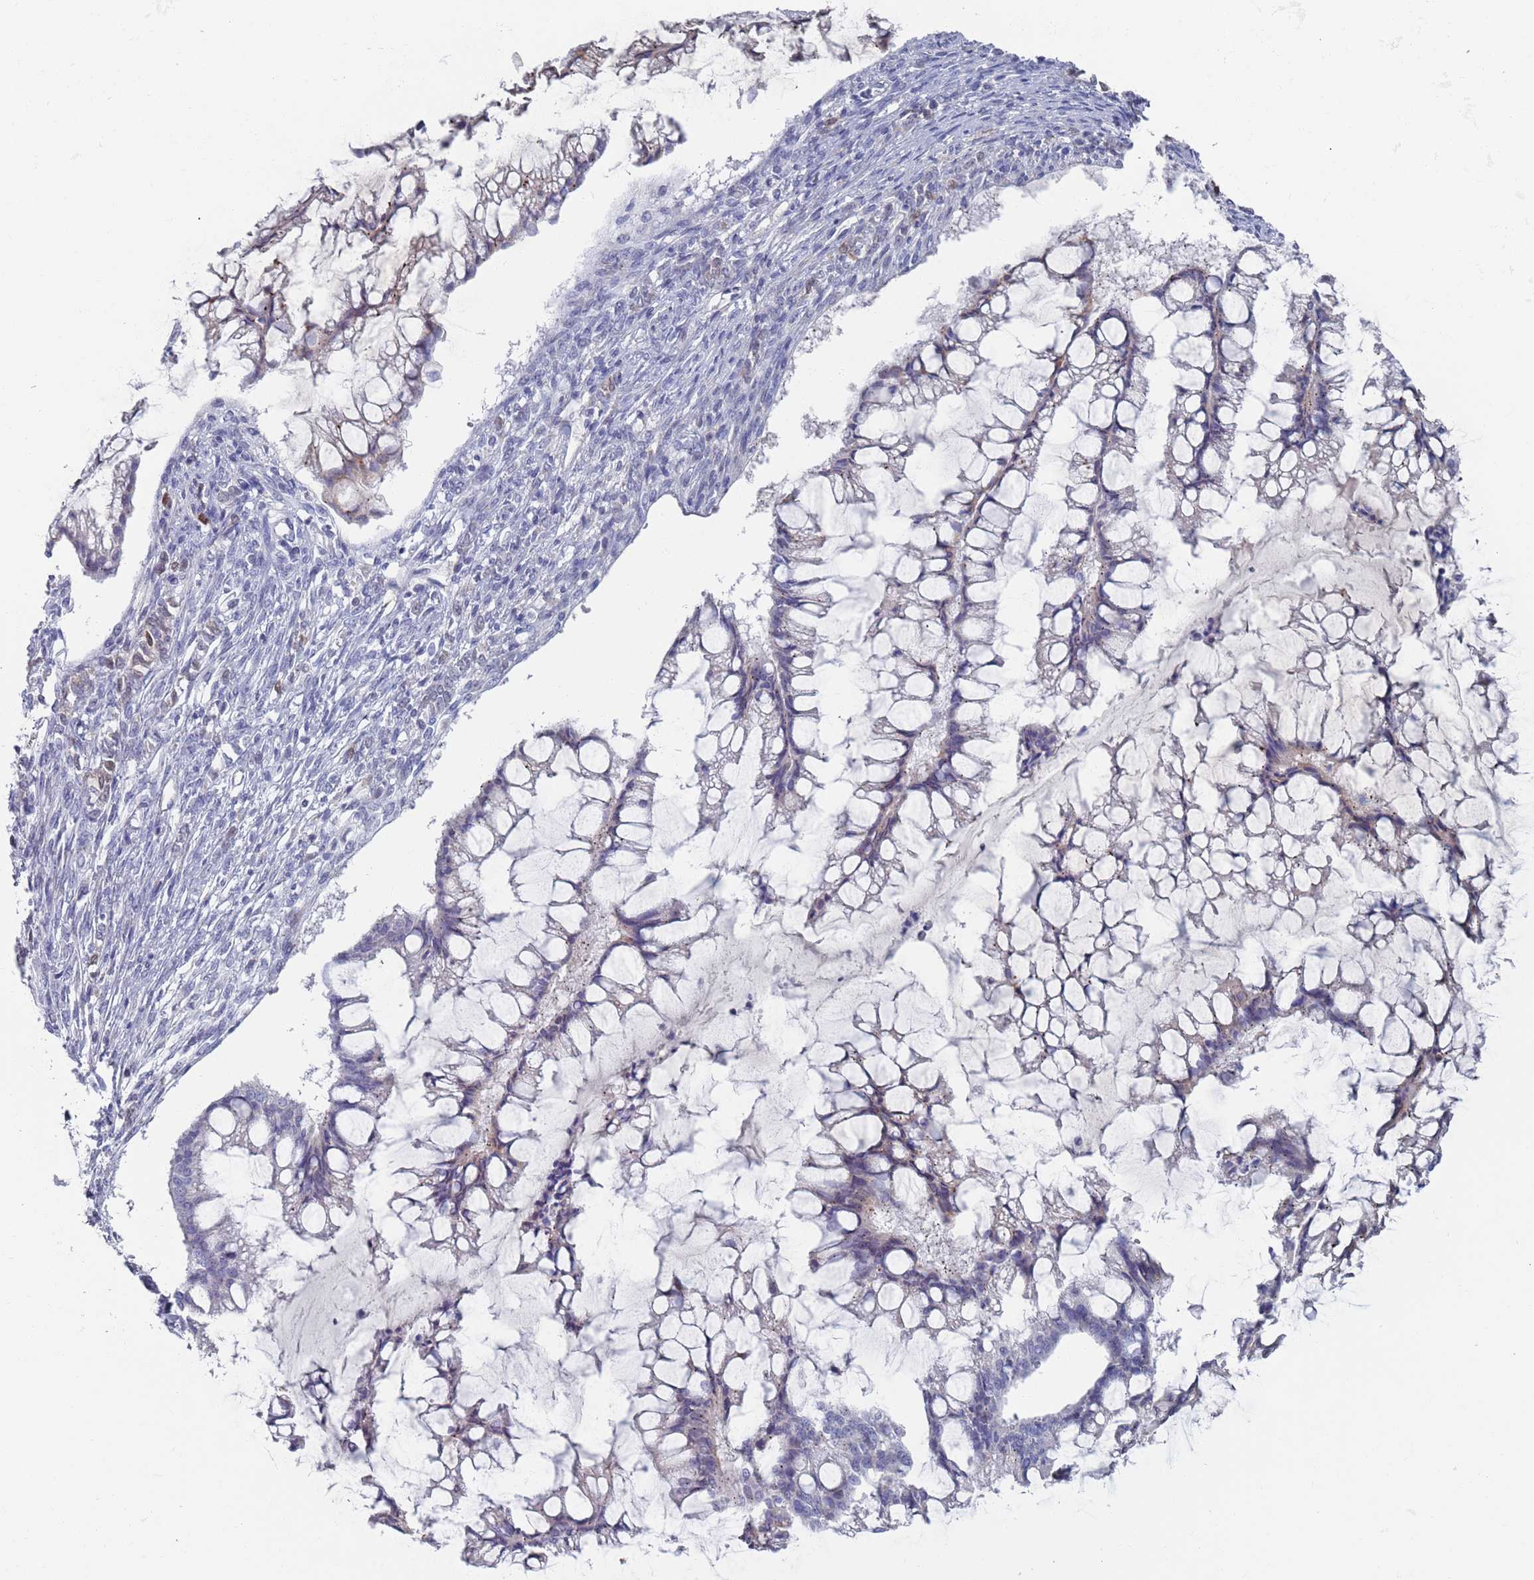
{"staining": {"intensity": "weak", "quantity": "25%-75%", "location": "cytoplasmic/membranous"}, "tissue": "ovarian cancer", "cell_type": "Tumor cells", "image_type": "cancer", "snomed": [{"axis": "morphology", "description": "Cystadenocarcinoma, mucinous, NOS"}, {"axis": "topography", "description": "Ovary"}], "caption": "About 25%-75% of tumor cells in ovarian mucinous cystadenocarcinoma display weak cytoplasmic/membranous protein positivity as visualized by brown immunohistochemical staining.", "gene": "MAT1A", "patient": {"sex": "female", "age": 73}}